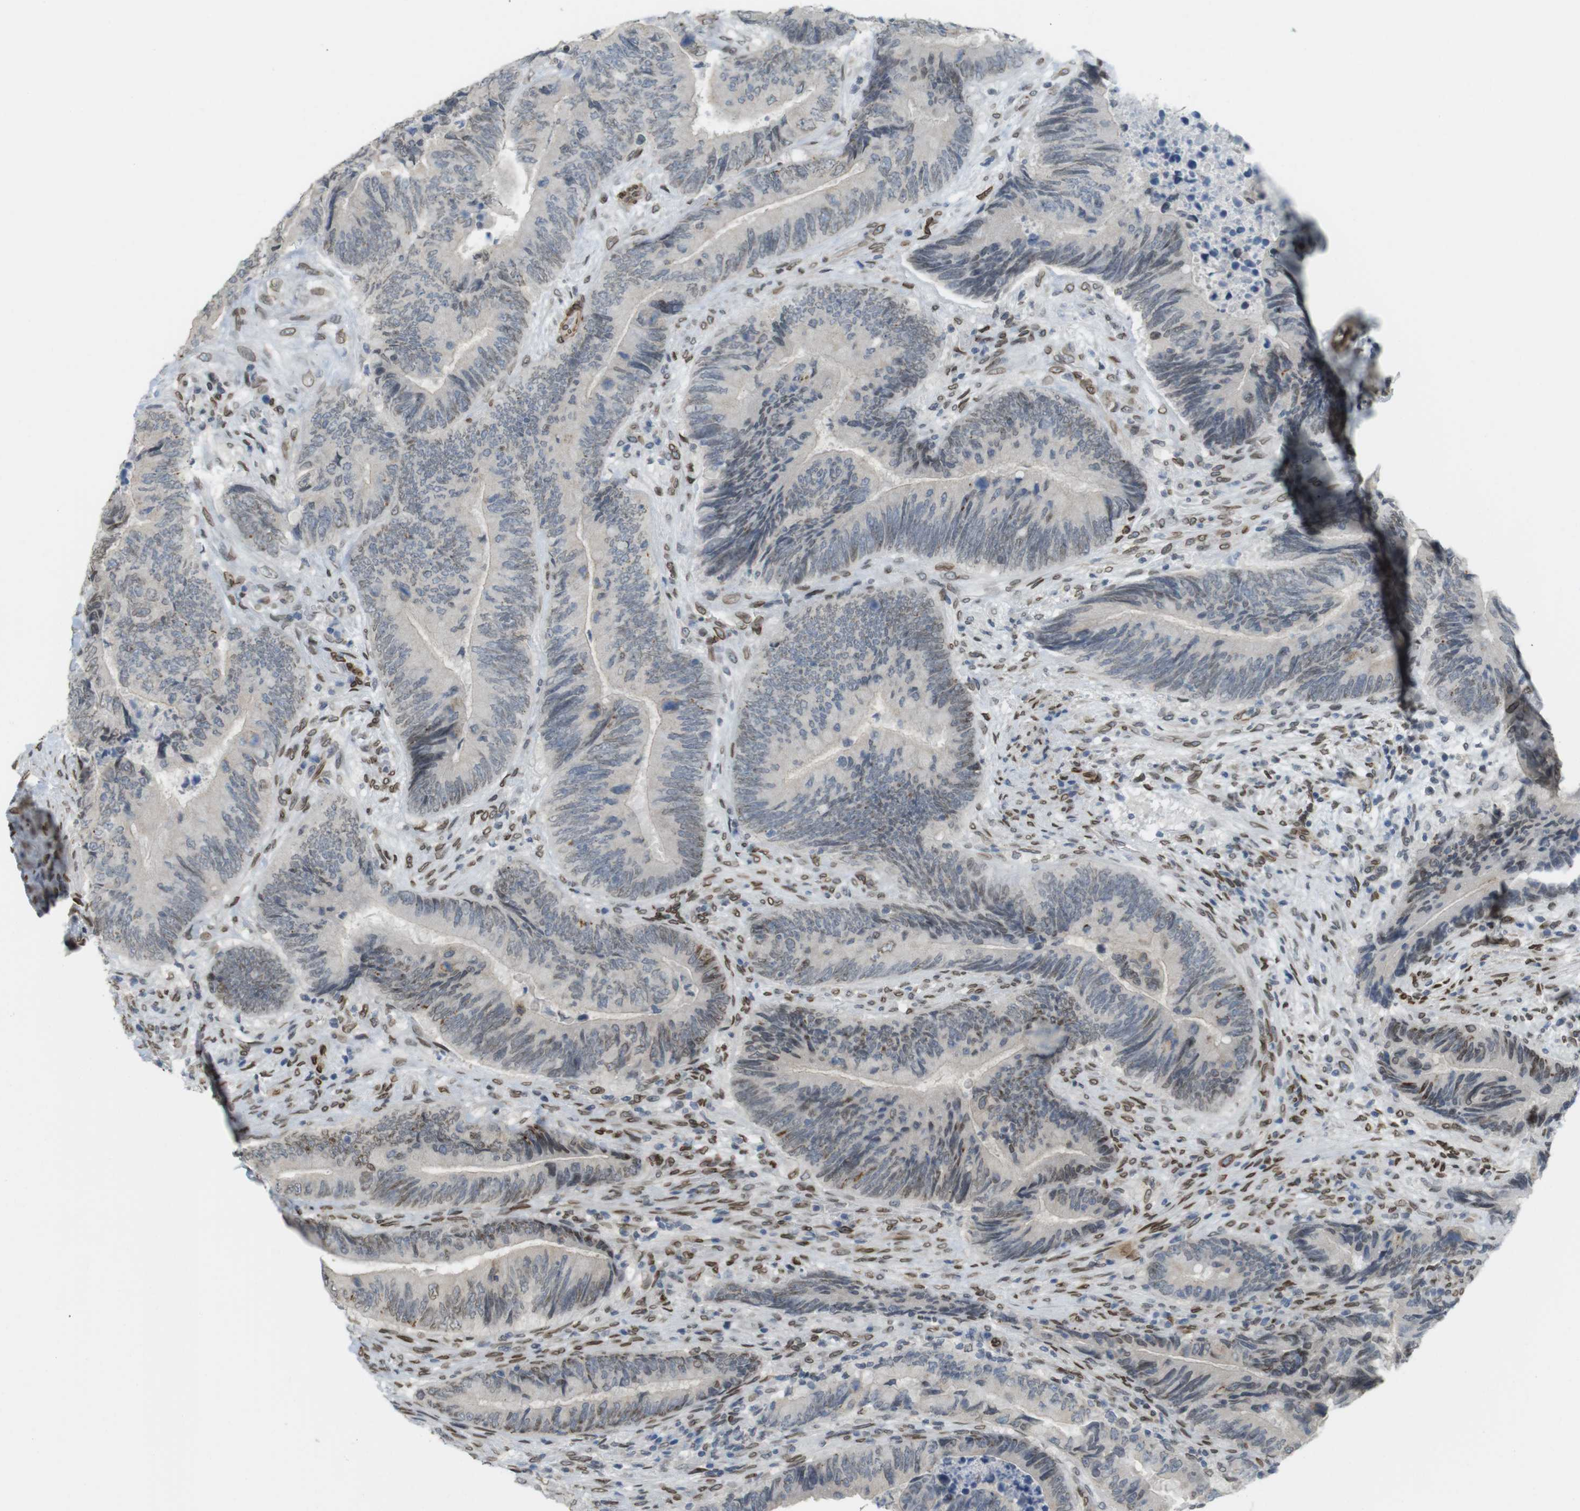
{"staining": {"intensity": "negative", "quantity": "none", "location": "none"}, "tissue": "colorectal cancer", "cell_type": "Tumor cells", "image_type": "cancer", "snomed": [{"axis": "morphology", "description": "Normal tissue, NOS"}, {"axis": "morphology", "description": "Adenocarcinoma, NOS"}, {"axis": "topography", "description": "Colon"}], "caption": "This is an IHC photomicrograph of human colorectal cancer. There is no expression in tumor cells.", "gene": "ARL6IP6", "patient": {"sex": "male", "age": 56}}